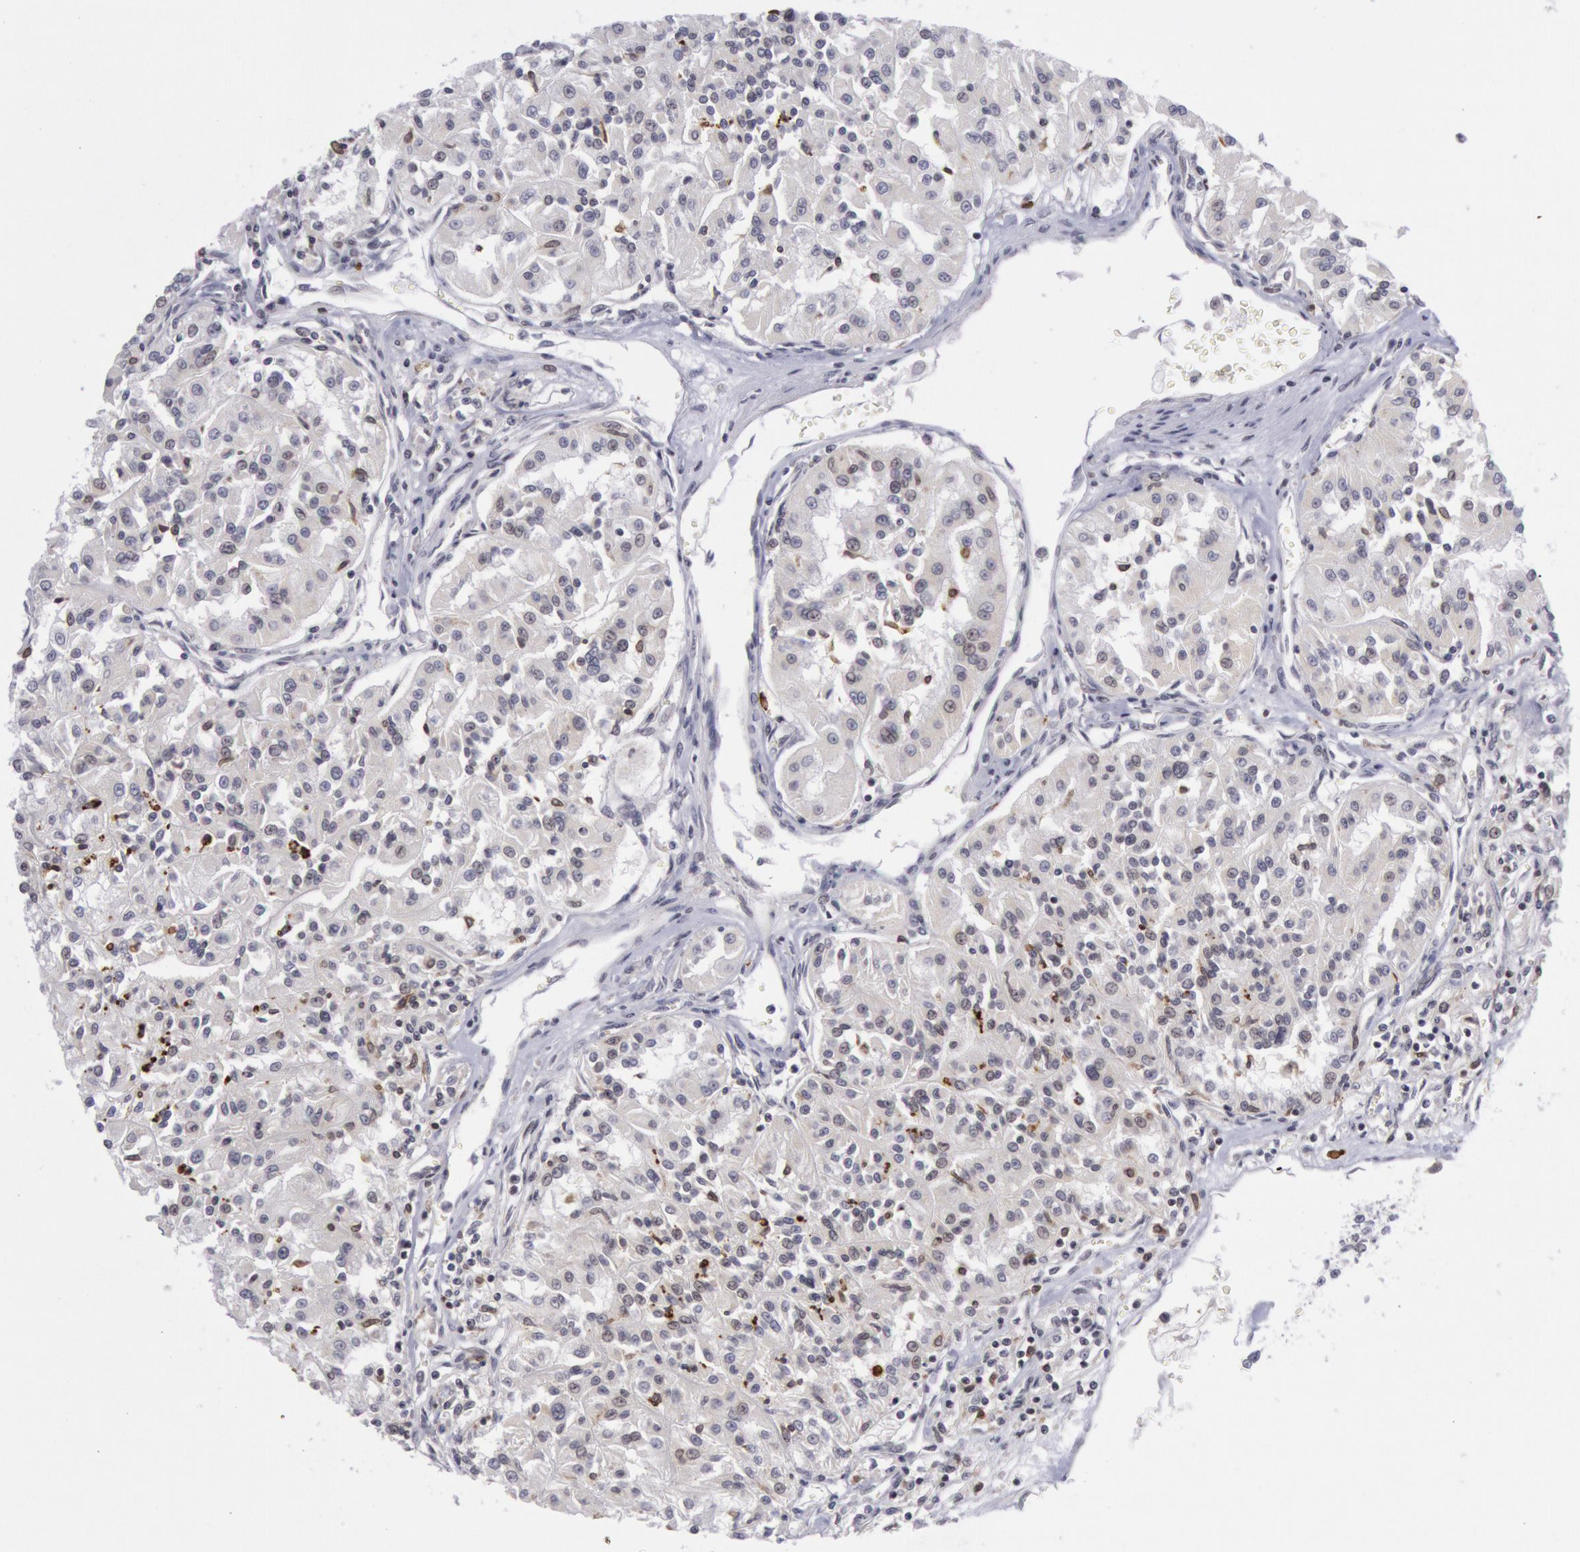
{"staining": {"intensity": "weak", "quantity": "<25%", "location": "cytoplasmic/membranous"}, "tissue": "renal cancer", "cell_type": "Tumor cells", "image_type": "cancer", "snomed": [{"axis": "morphology", "description": "Adenocarcinoma, NOS"}, {"axis": "topography", "description": "Kidney"}], "caption": "Tumor cells are negative for brown protein staining in adenocarcinoma (renal).", "gene": "PTGS2", "patient": {"sex": "male", "age": 78}}